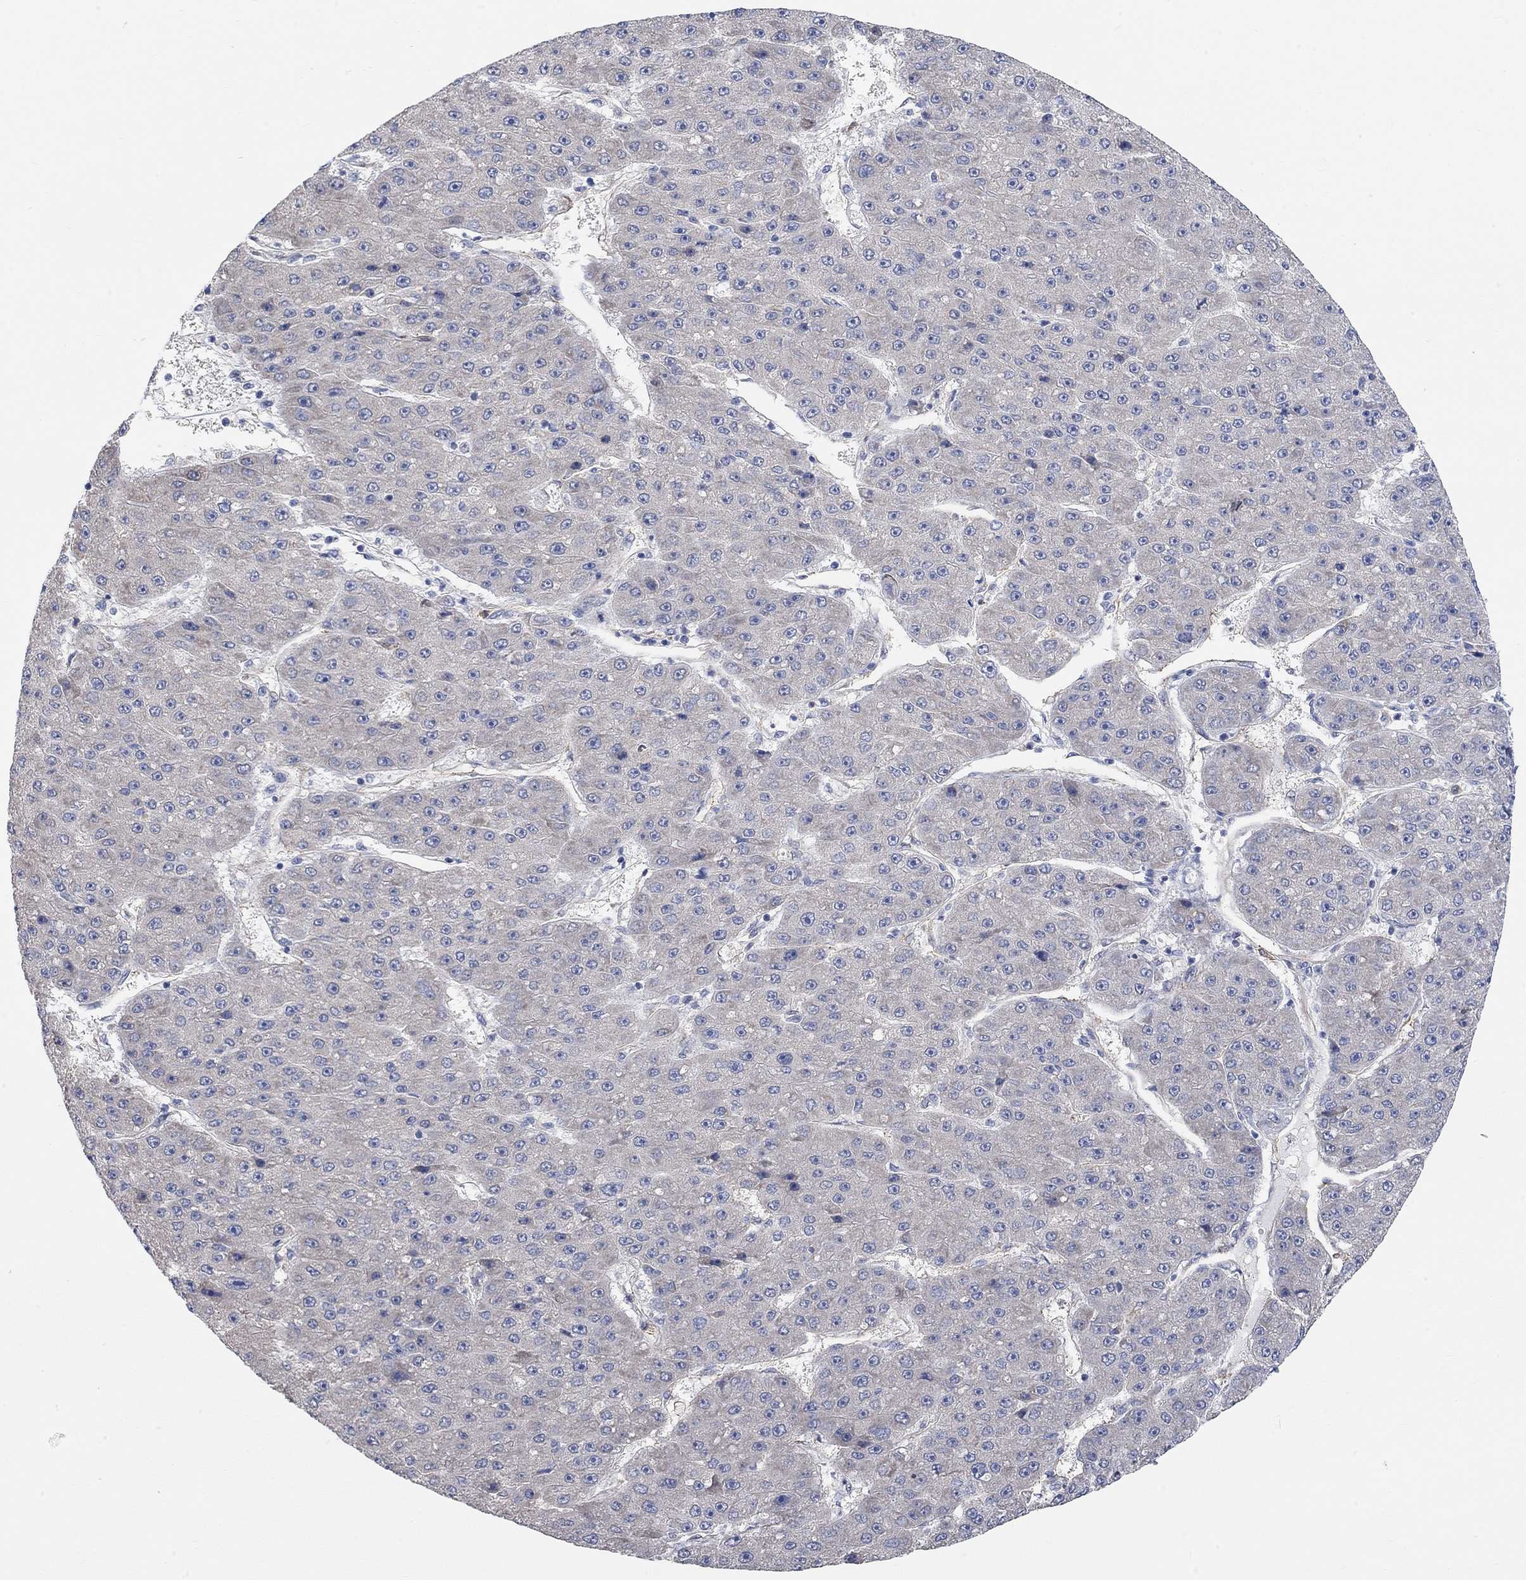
{"staining": {"intensity": "negative", "quantity": "none", "location": "none"}, "tissue": "liver cancer", "cell_type": "Tumor cells", "image_type": "cancer", "snomed": [{"axis": "morphology", "description": "Carcinoma, Hepatocellular, NOS"}, {"axis": "topography", "description": "Liver"}], "caption": "DAB (3,3'-diaminobenzidine) immunohistochemical staining of hepatocellular carcinoma (liver) exhibits no significant expression in tumor cells.", "gene": "SYT16", "patient": {"sex": "male", "age": 67}}